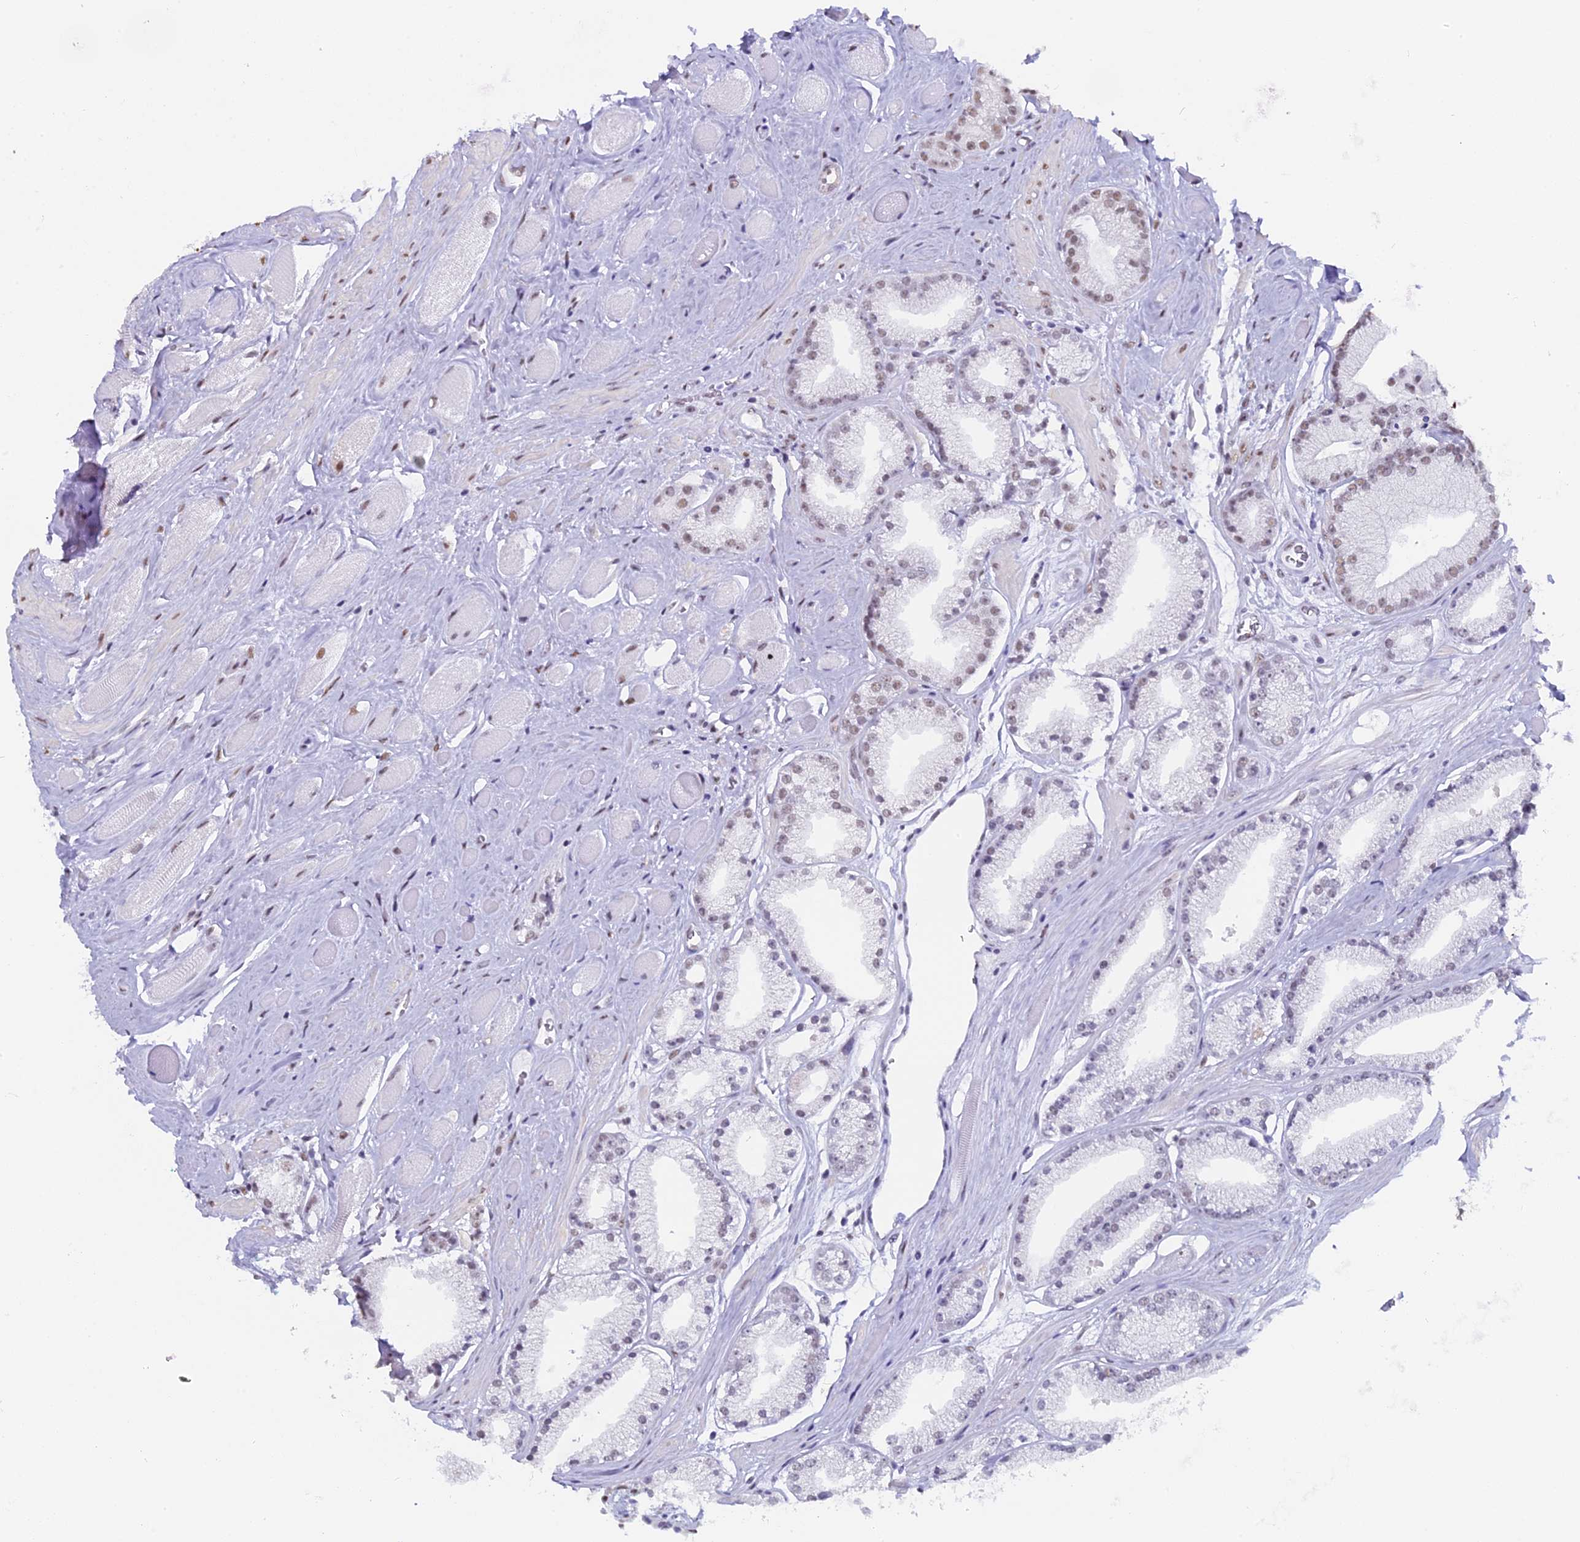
{"staining": {"intensity": "weak", "quantity": "<25%", "location": "nuclear"}, "tissue": "prostate cancer", "cell_type": "Tumor cells", "image_type": "cancer", "snomed": [{"axis": "morphology", "description": "Adenocarcinoma, High grade"}, {"axis": "topography", "description": "Prostate"}], "caption": "Immunohistochemical staining of human prostate cancer demonstrates no significant staining in tumor cells.", "gene": "CD2BP2", "patient": {"sex": "male", "age": 67}}